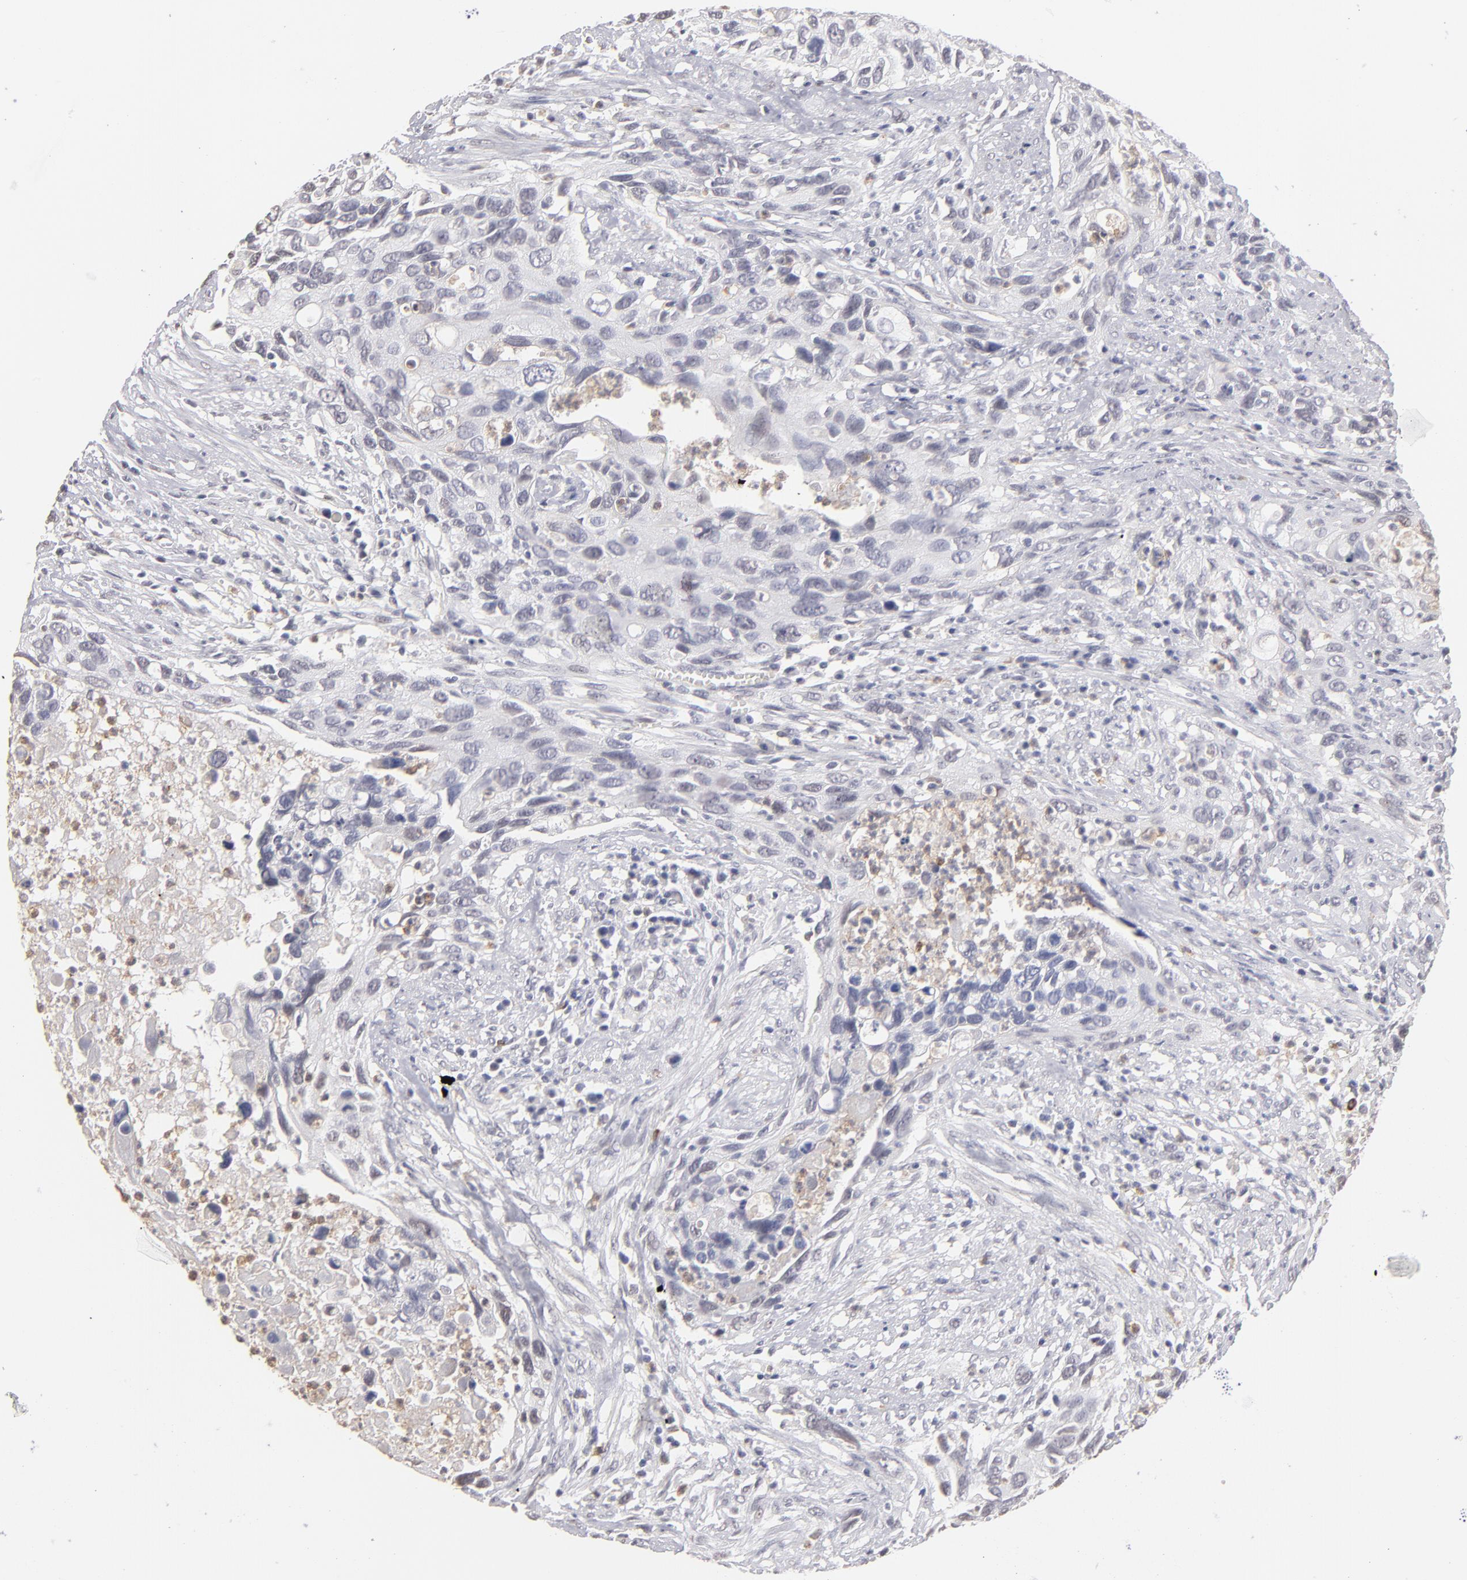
{"staining": {"intensity": "negative", "quantity": "none", "location": "none"}, "tissue": "urothelial cancer", "cell_type": "Tumor cells", "image_type": "cancer", "snomed": [{"axis": "morphology", "description": "Urothelial carcinoma, High grade"}, {"axis": "topography", "description": "Urinary bladder"}], "caption": "Urothelial cancer stained for a protein using IHC reveals no staining tumor cells.", "gene": "MGAM", "patient": {"sex": "male", "age": 71}}